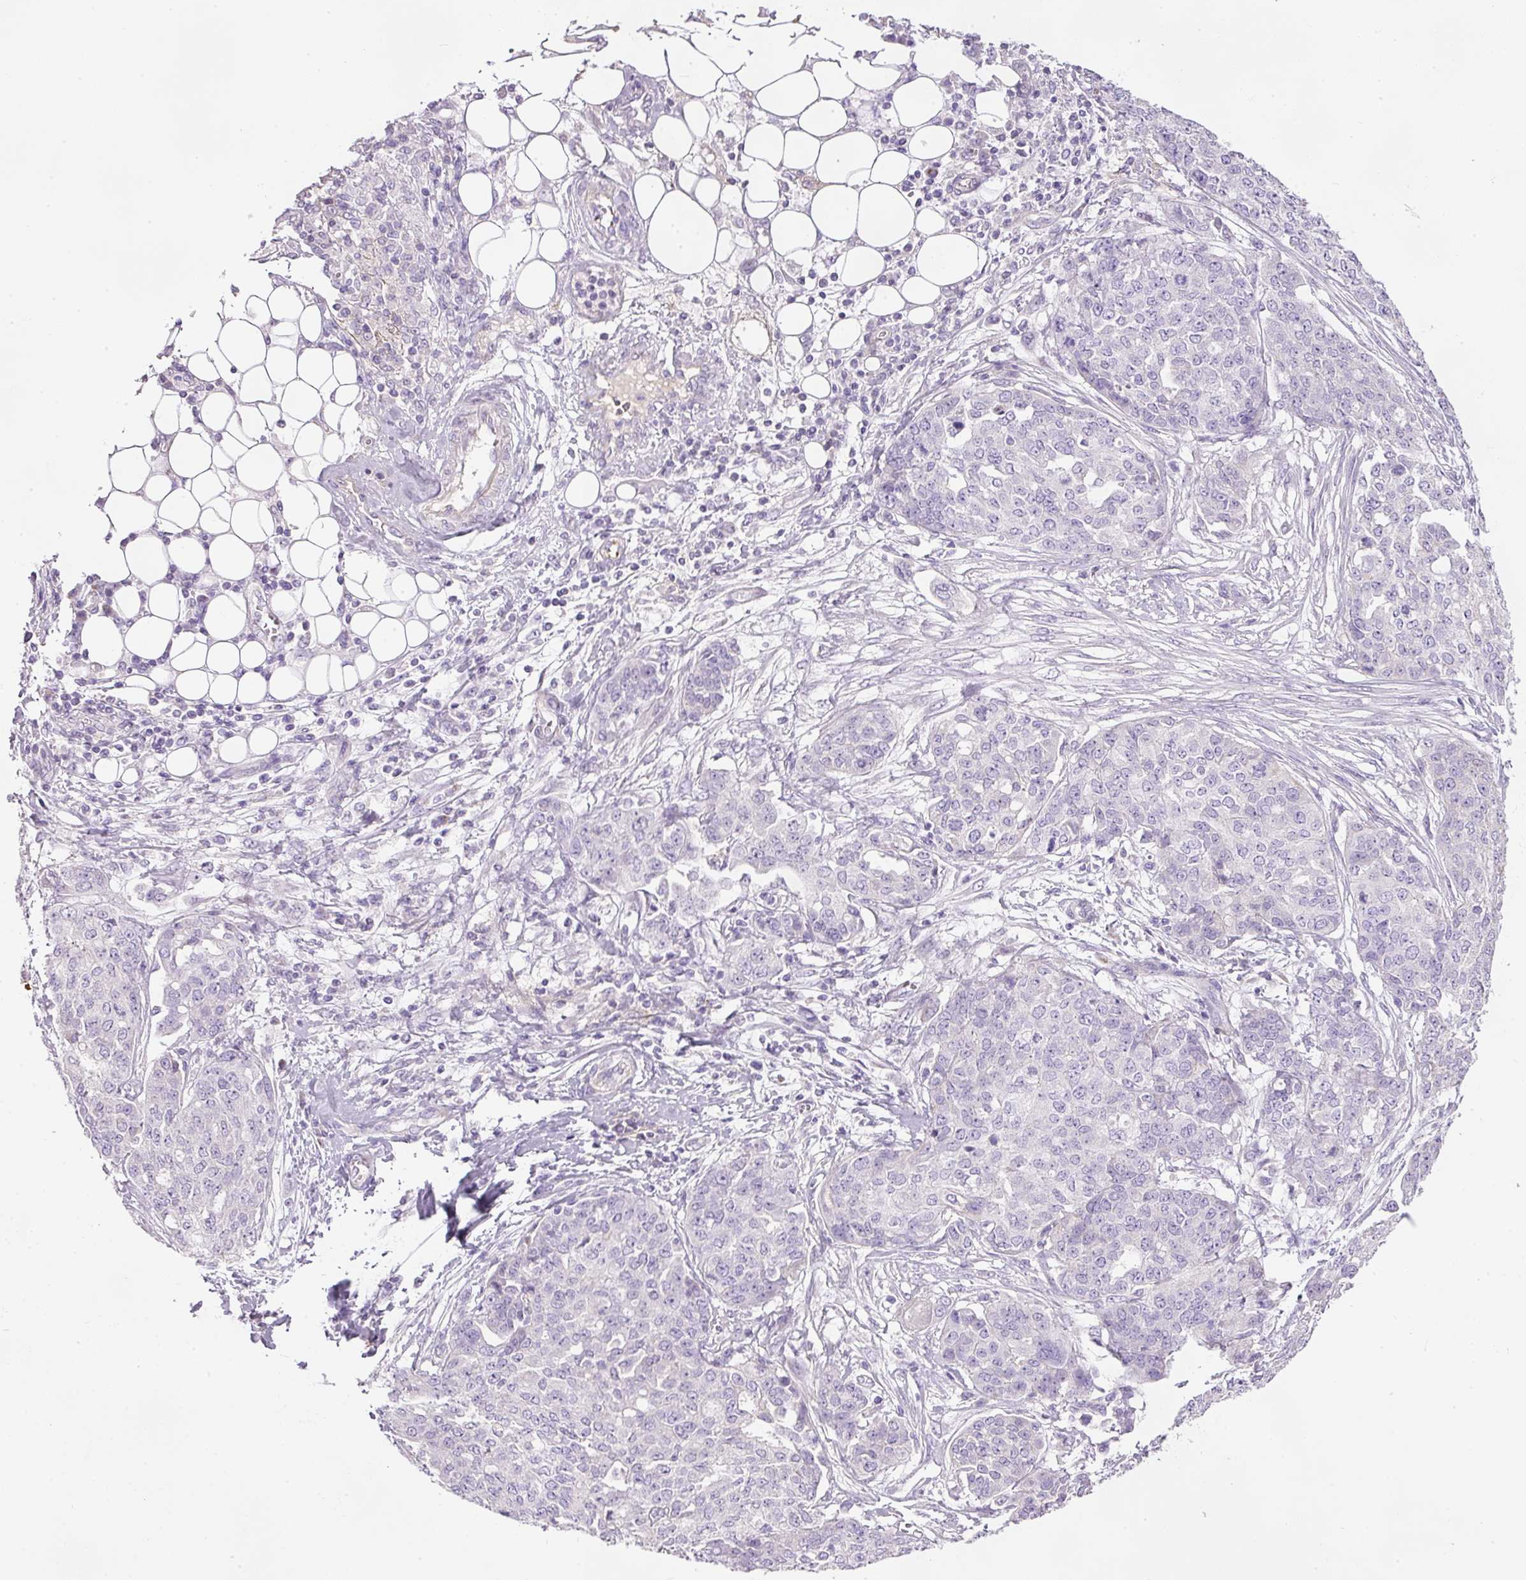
{"staining": {"intensity": "negative", "quantity": "none", "location": "none"}, "tissue": "ovarian cancer", "cell_type": "Tumor cells", "image_type": "cancer", "snomed": [{"axis": "morphology", "description": "Cystadenocarcinoma, serous, NOS"}, {"axis": "topography", "description": "Soft tissue"}, {"axis": "topography", "description": "Ovary"}], "caption": "High power microscopy image of an immunohistochemistry (IHC) photomicrograph of serous cystadenocarcinoma (ovarian), revealing no significant positivity in tumor cells.", "gene": "KPNA5", "patient": {"sex": "female", "age": 57}}